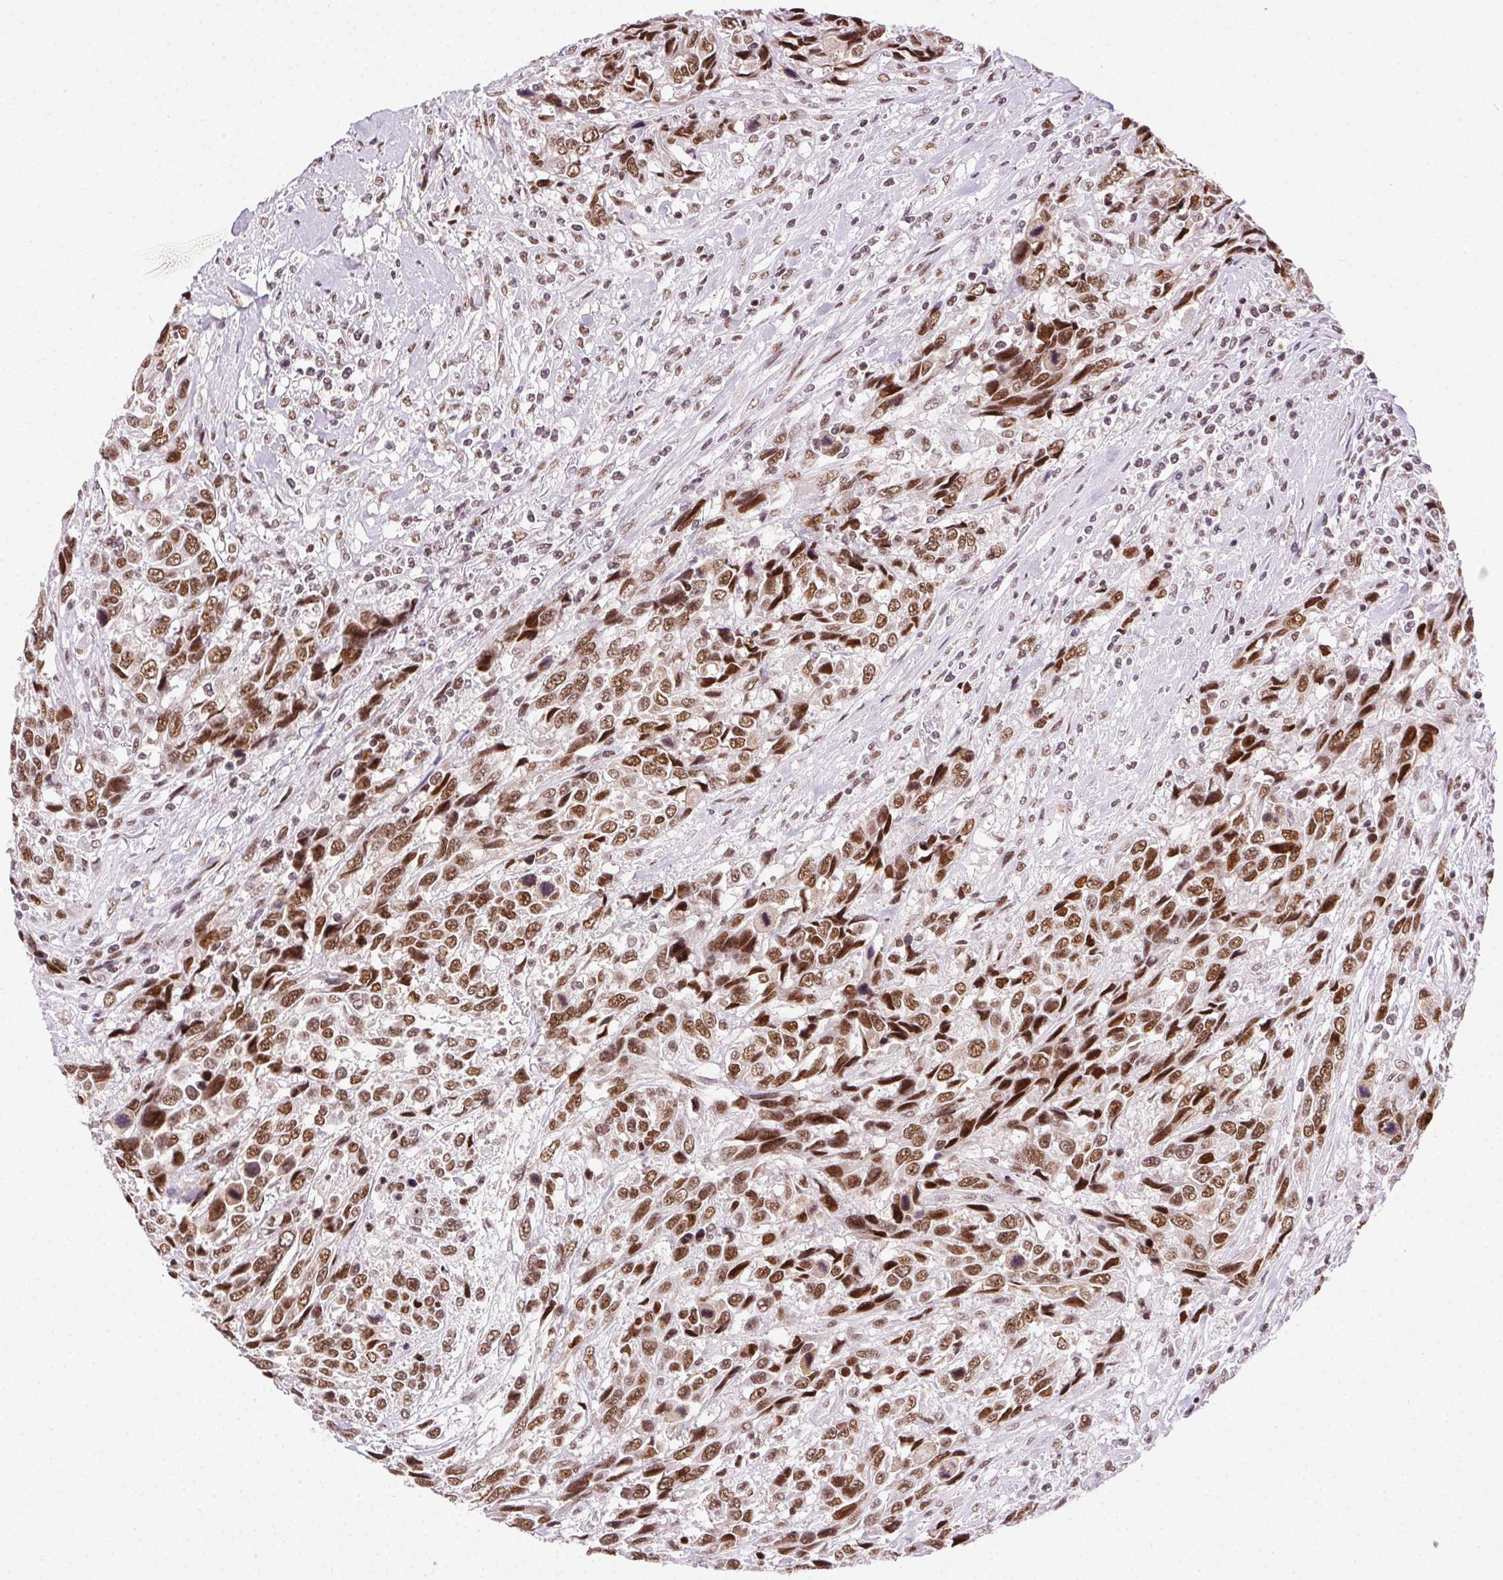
{"staining": {"intensity": "moderate", "quantity": ">75%", "location": "nuclear"}, "tissue": "urothelial cancer", "cell_type": "Tumor cells", "image_type": "cancer", "snomed": [{"axis": "morphology", "description": "Urothelial carcinoma, High grade"}, {"axis": "topography", "description": "Urinary bladder"}], "caption": "DAB immunohistochemical staining of urothelial cancer demonstrates moderate nuclear protein expression in about >75% of tumor cells. The protein is shown in brown color, while the nuclei are stained blue.", "gene": "TRA2B", "patient": {"sex": "female", "age": 70}}